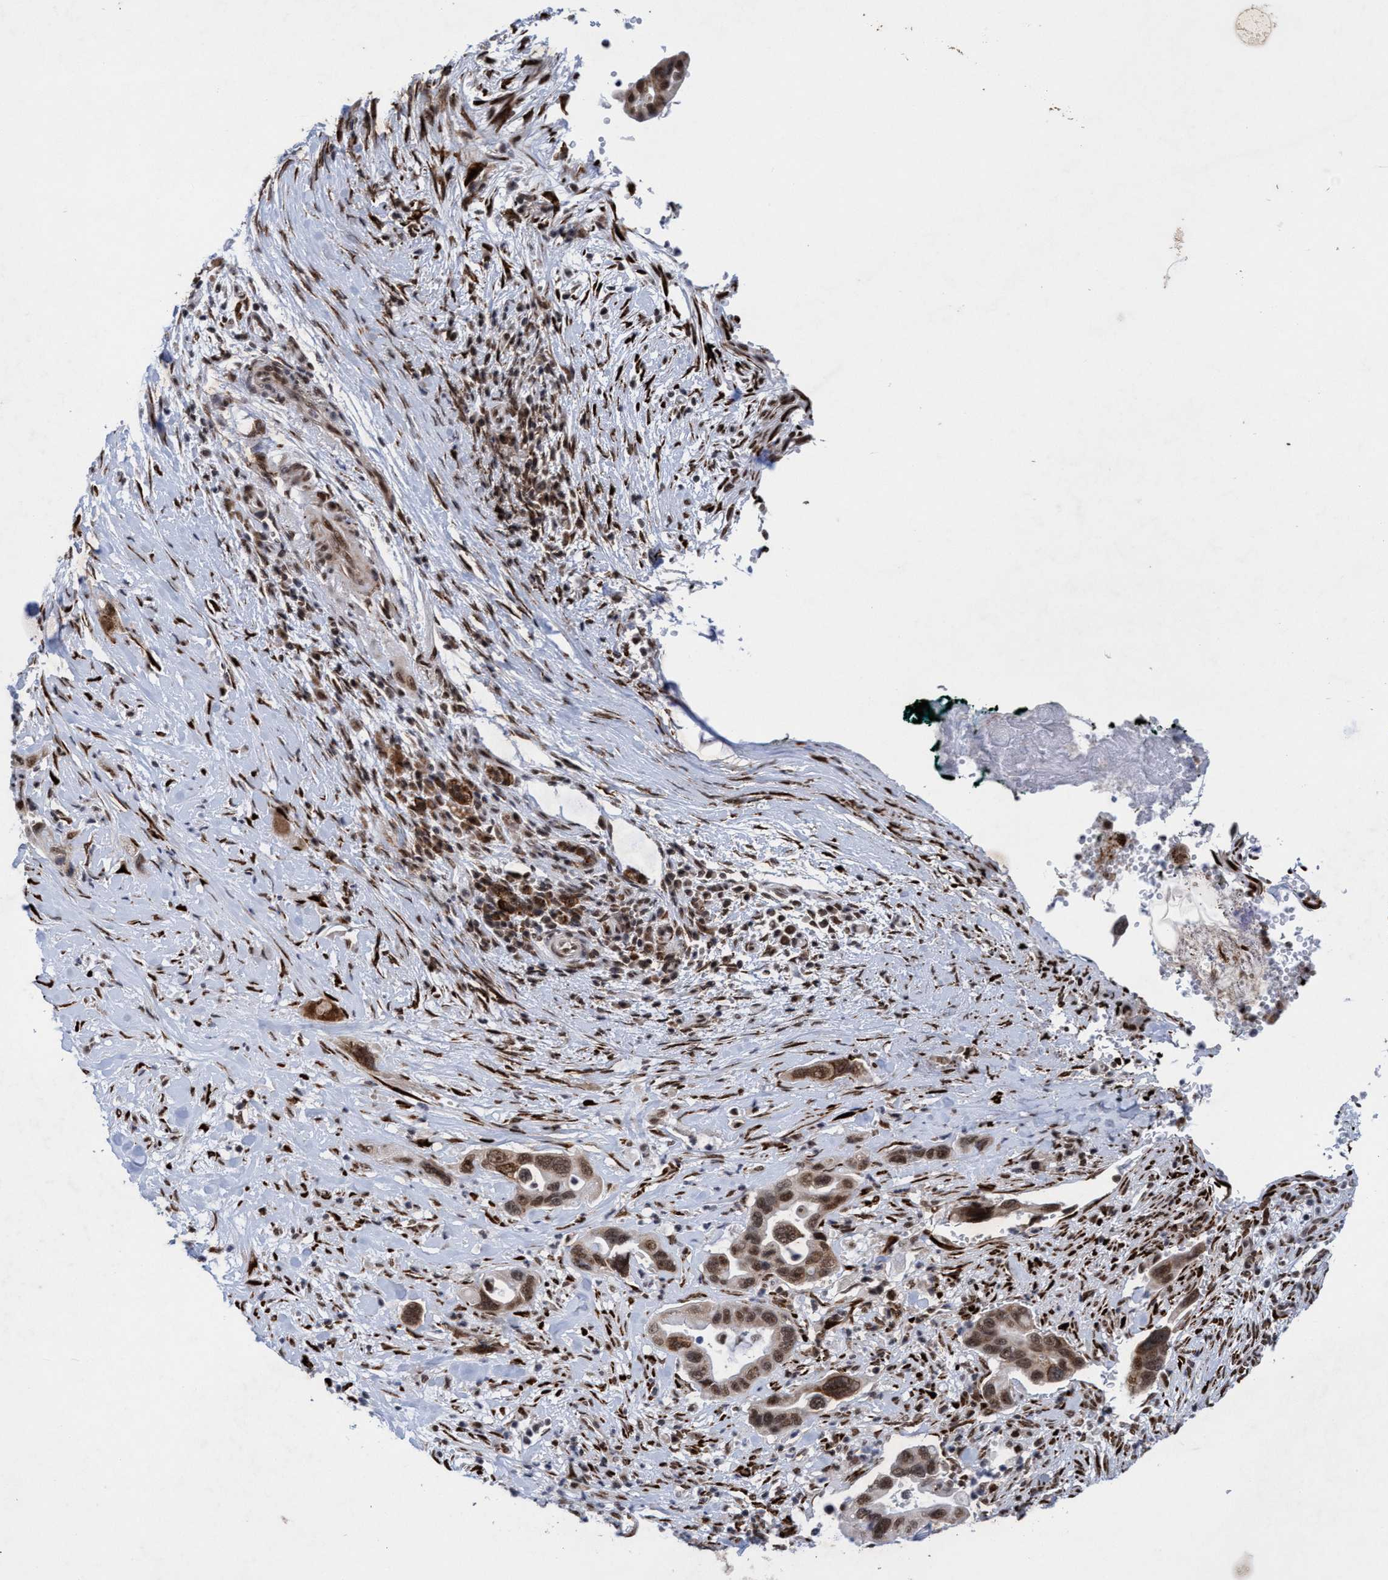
{"staining": {"intensity": "moderate", "quantity": ">75%", "location": "nuclear"}, "tissue": "pancreatic cancer", "cell_type": "Tumor cells", "image_type": "cancer", "snomed": [{"axis": "morphology", "description": "Adenocarcinoma, NOS"}, {"axis": "topography", "description": "Pancreas"}], "caption": "Protein expression analysis of human pancreatic adenocarcinoma reveals moderate nuclear positivity in about >75% of tumor cells.", "gene": "GLT6D1", "patient": {"sex": "female", "age": 70}}